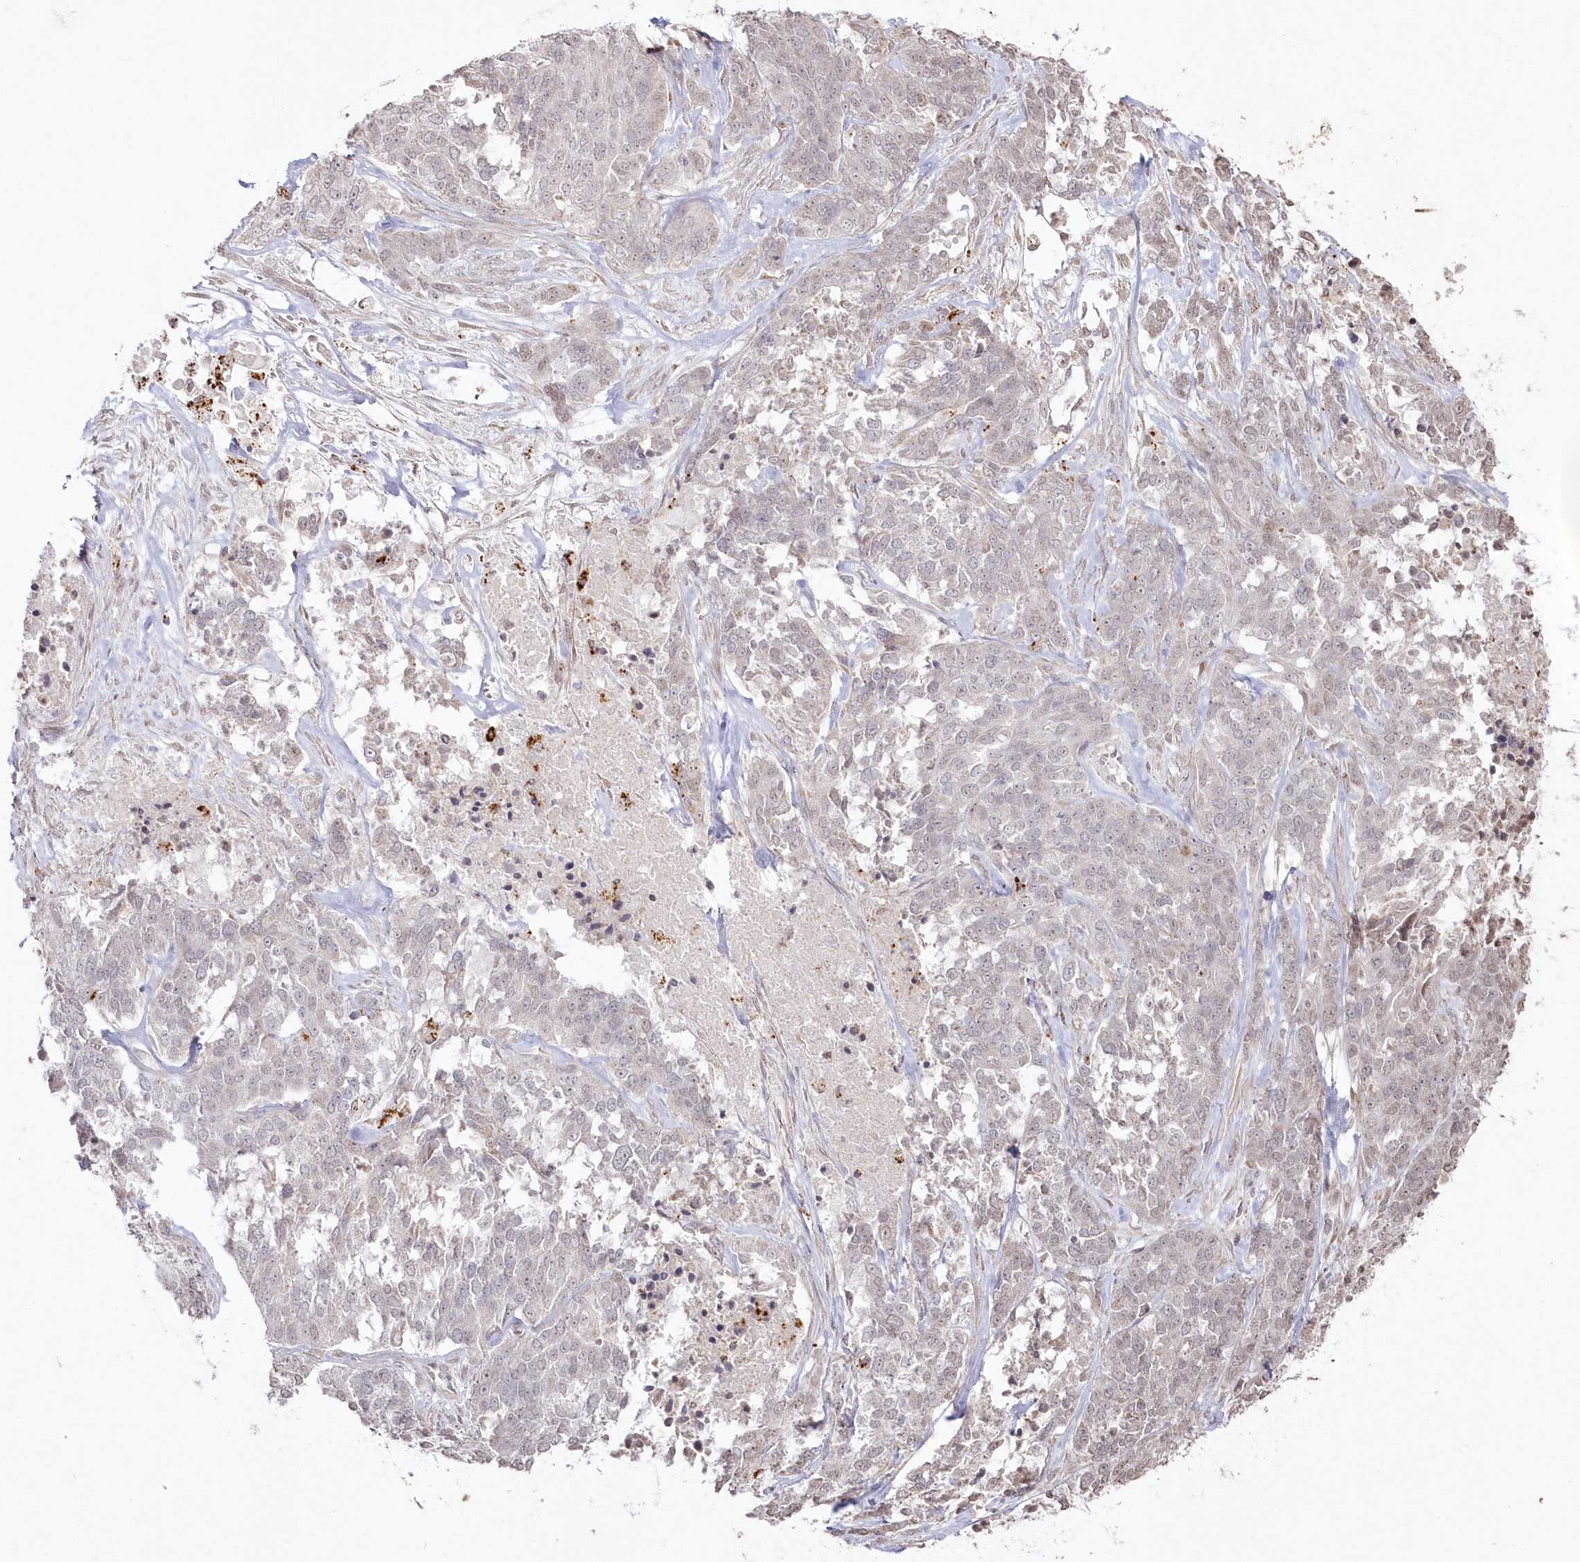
{"staining": {"intensity": "moderate", "quantity": "<25%", "location": "cytoplasmic/membranous,nuclear"}, "tissue": "ovarian cancer", "cell_type": "Tumor cells", "image_type": "cancer", "snomed": [{"axis": "morphology", "description": "Cystadenocarcinoma, serous, NOS"}, {"axis": "topography", "description": "Ovary"}], "caption": "Brown immunohistochemical staining in human ovarian serous cystadenocarcinoma exhibits moderate cytoplasmic/membranous and nuclear staining in approximately <25% of tumor cells.", "gene": "ARSB", "patient": {"sex": "female", "age": 44}}